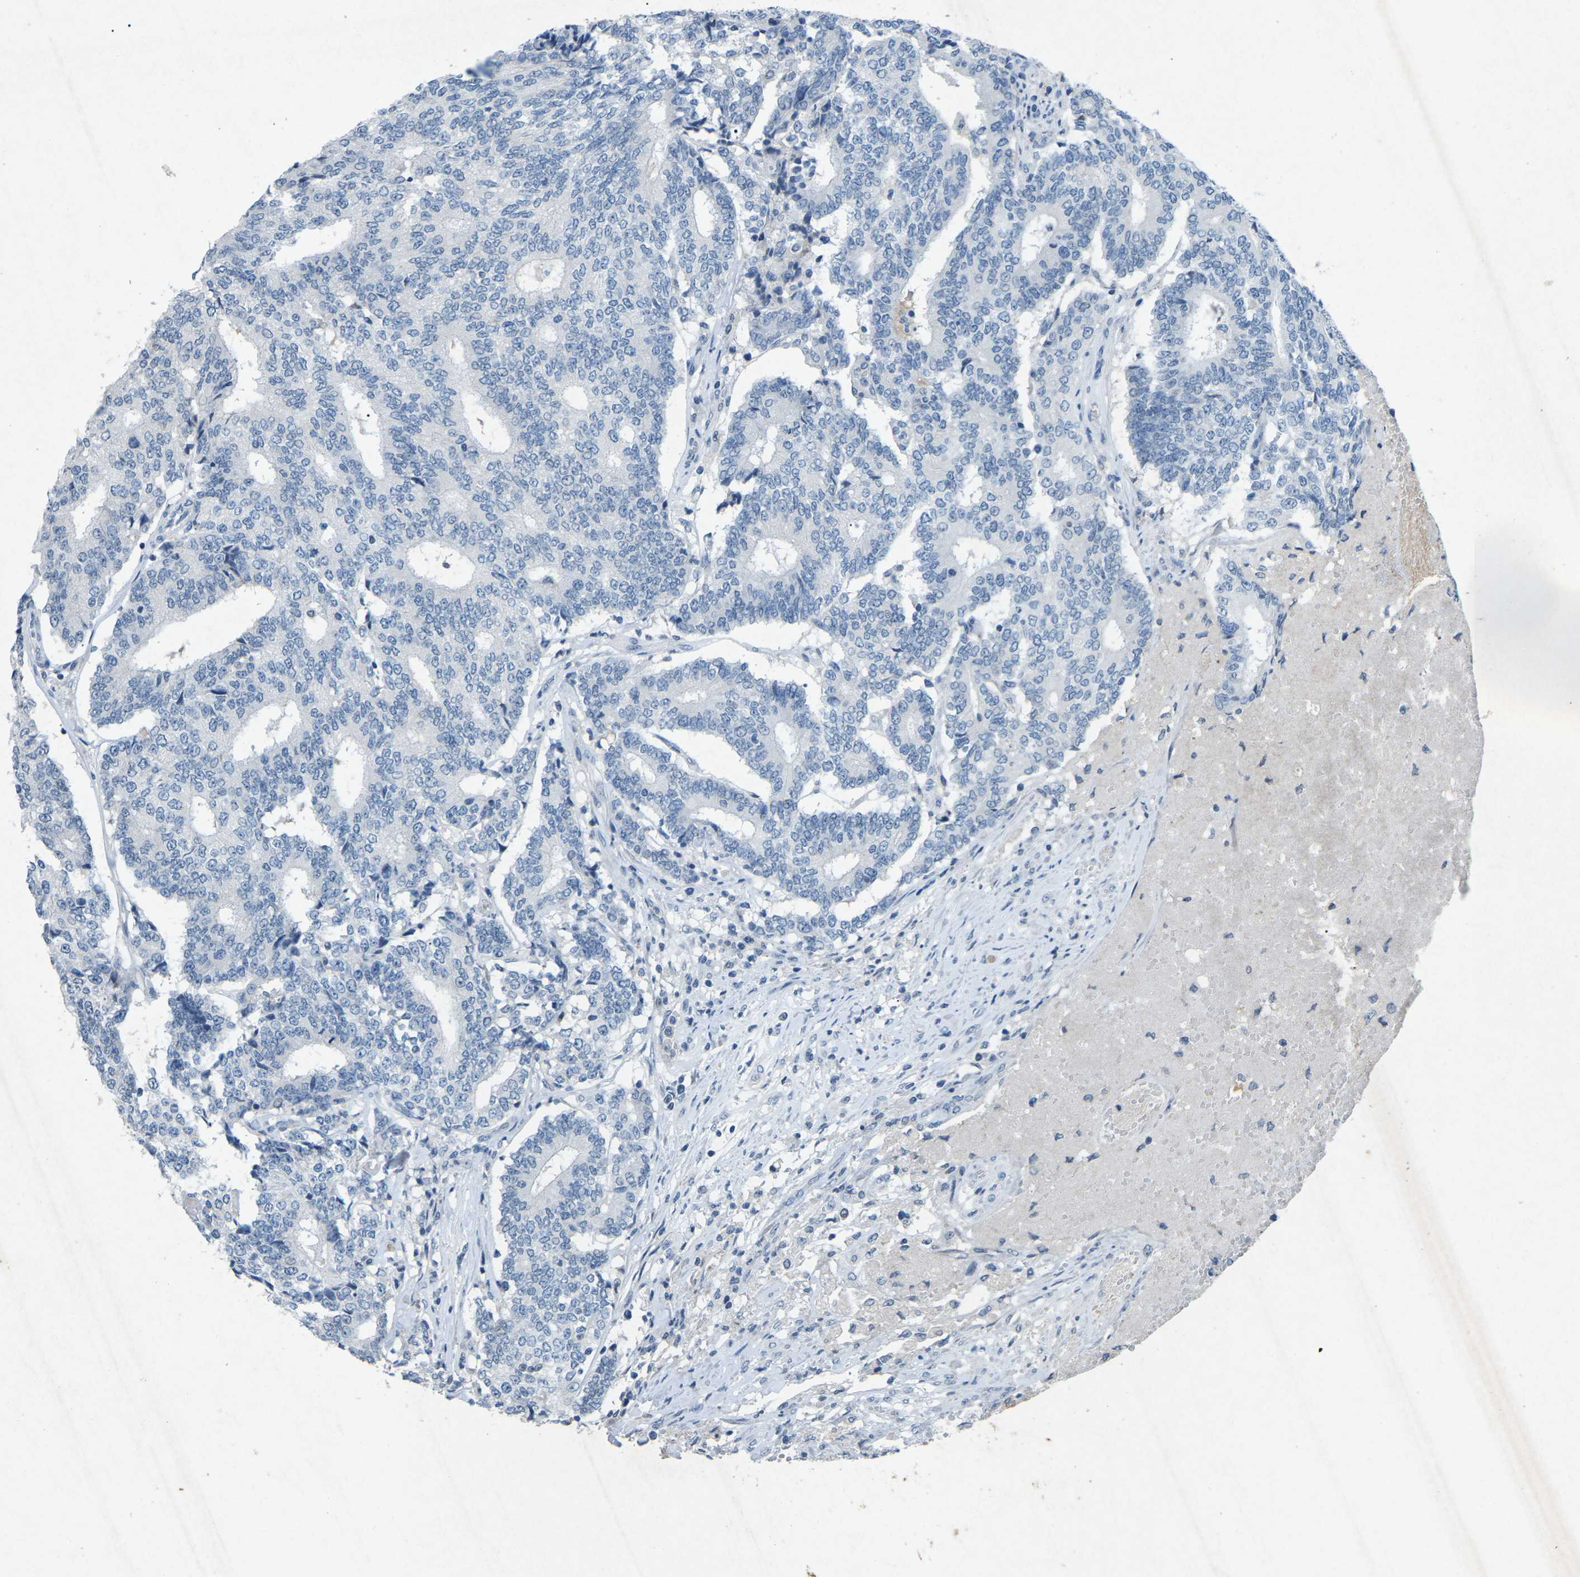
{"staining": {"intensity": "negative", "quantity": "none", "location": "none"}, "tissue": "prostate cancer", "cell_type": "Tumor cells", "image_type": "cancer", "snomed": [{"axis": "morphology", "description": "Normal tissue, NOS"}, {"axis": "morphology", "description": "Adenocarcinoma, High grade"}, {"axis": "topography", "description": "Prostate"}, {"axis": "topography", "description": "Seminal veicle"}], "caption": "An image of human prostate cancer (adenocarcinoma (high-grade)) is negative for staining in tumor cells.", "gene": "A1BG", "patient": {"sex": "male", "age": 55}}